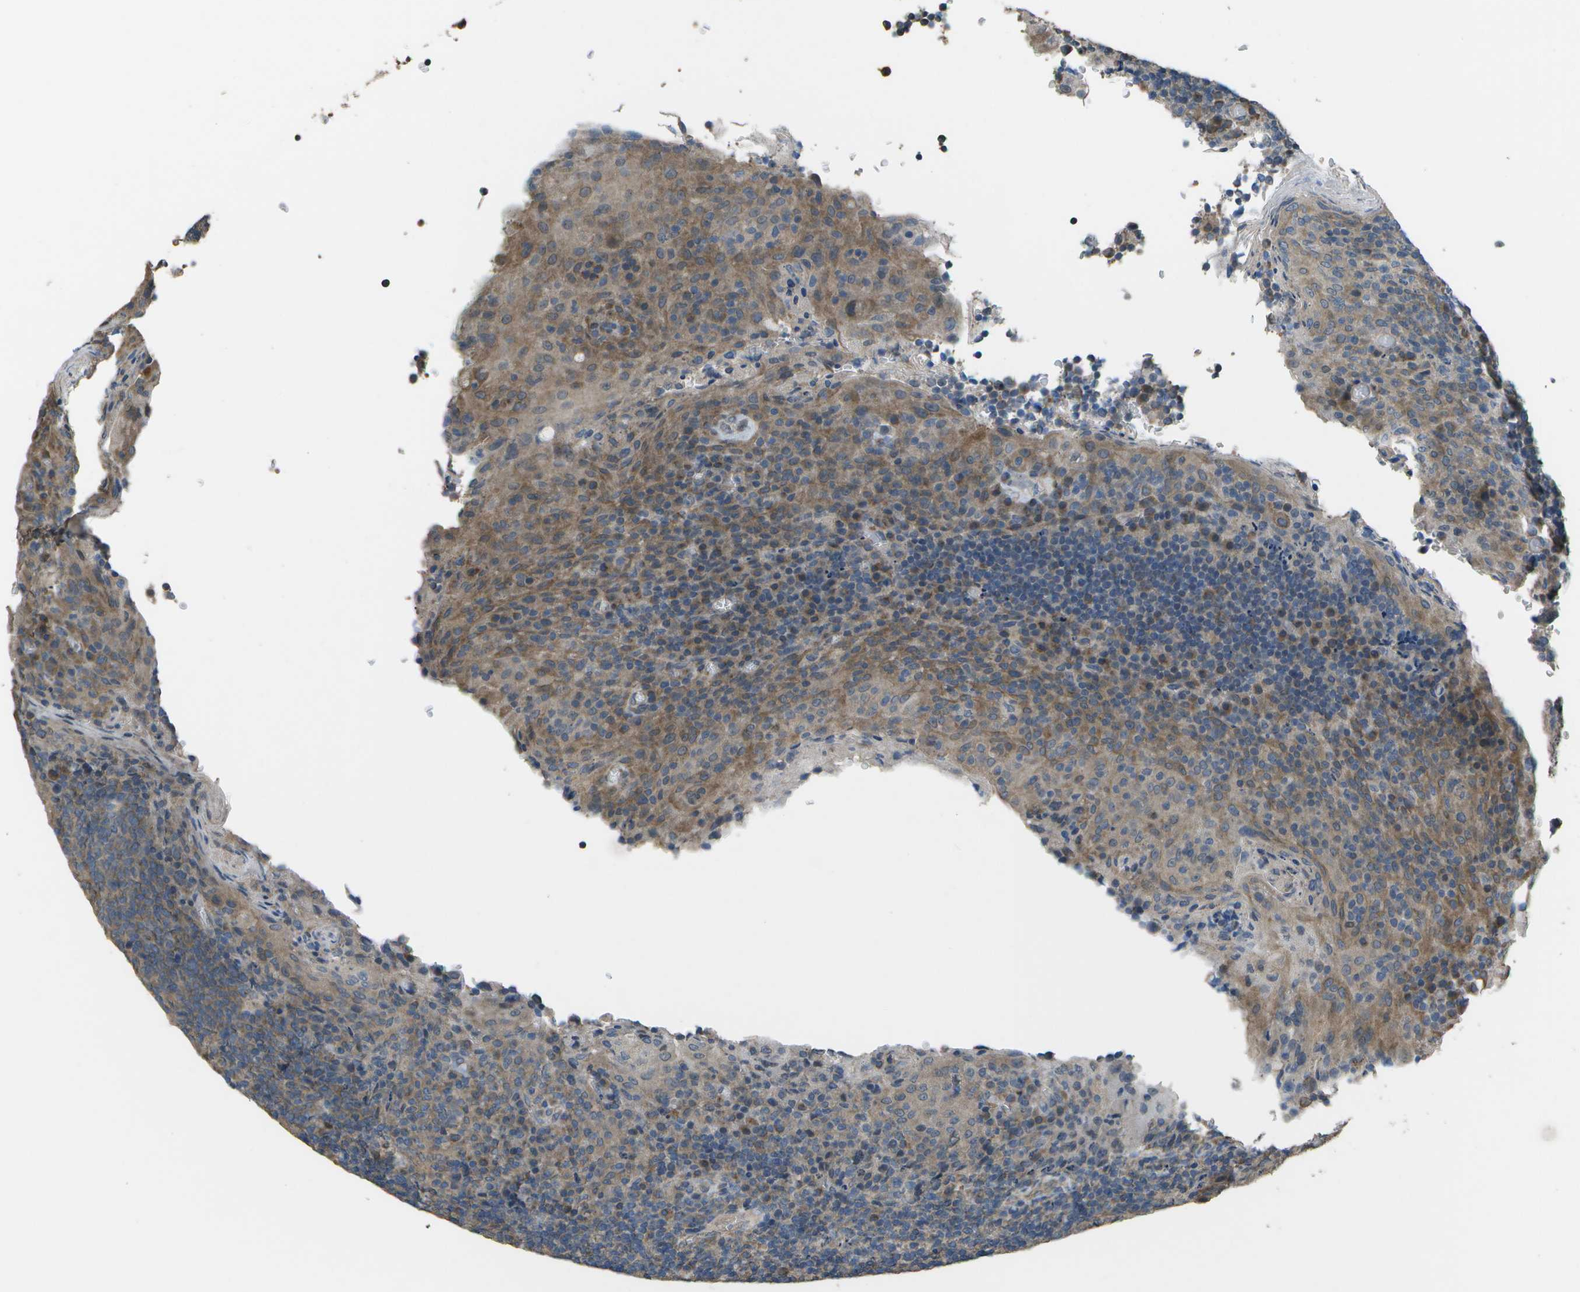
{"staining": {"intensity": "weak", "quantity": "<25%", "location": "cytoplasmic/membranous"}, "tissue": "tonsil", "cell_type": "Germinal center cells", "image_type": "normal", "snomed": [{"axis": "morphology", "description": "Normal tissue, NOS"}, {"axis": "topography", "description": "Tonsil"}], "caption": "Germinal center cells are negative for protein expression in normal human tonsil.", "gene": "CLNS1A", "patient": {"sex": "male", "age": 17}}